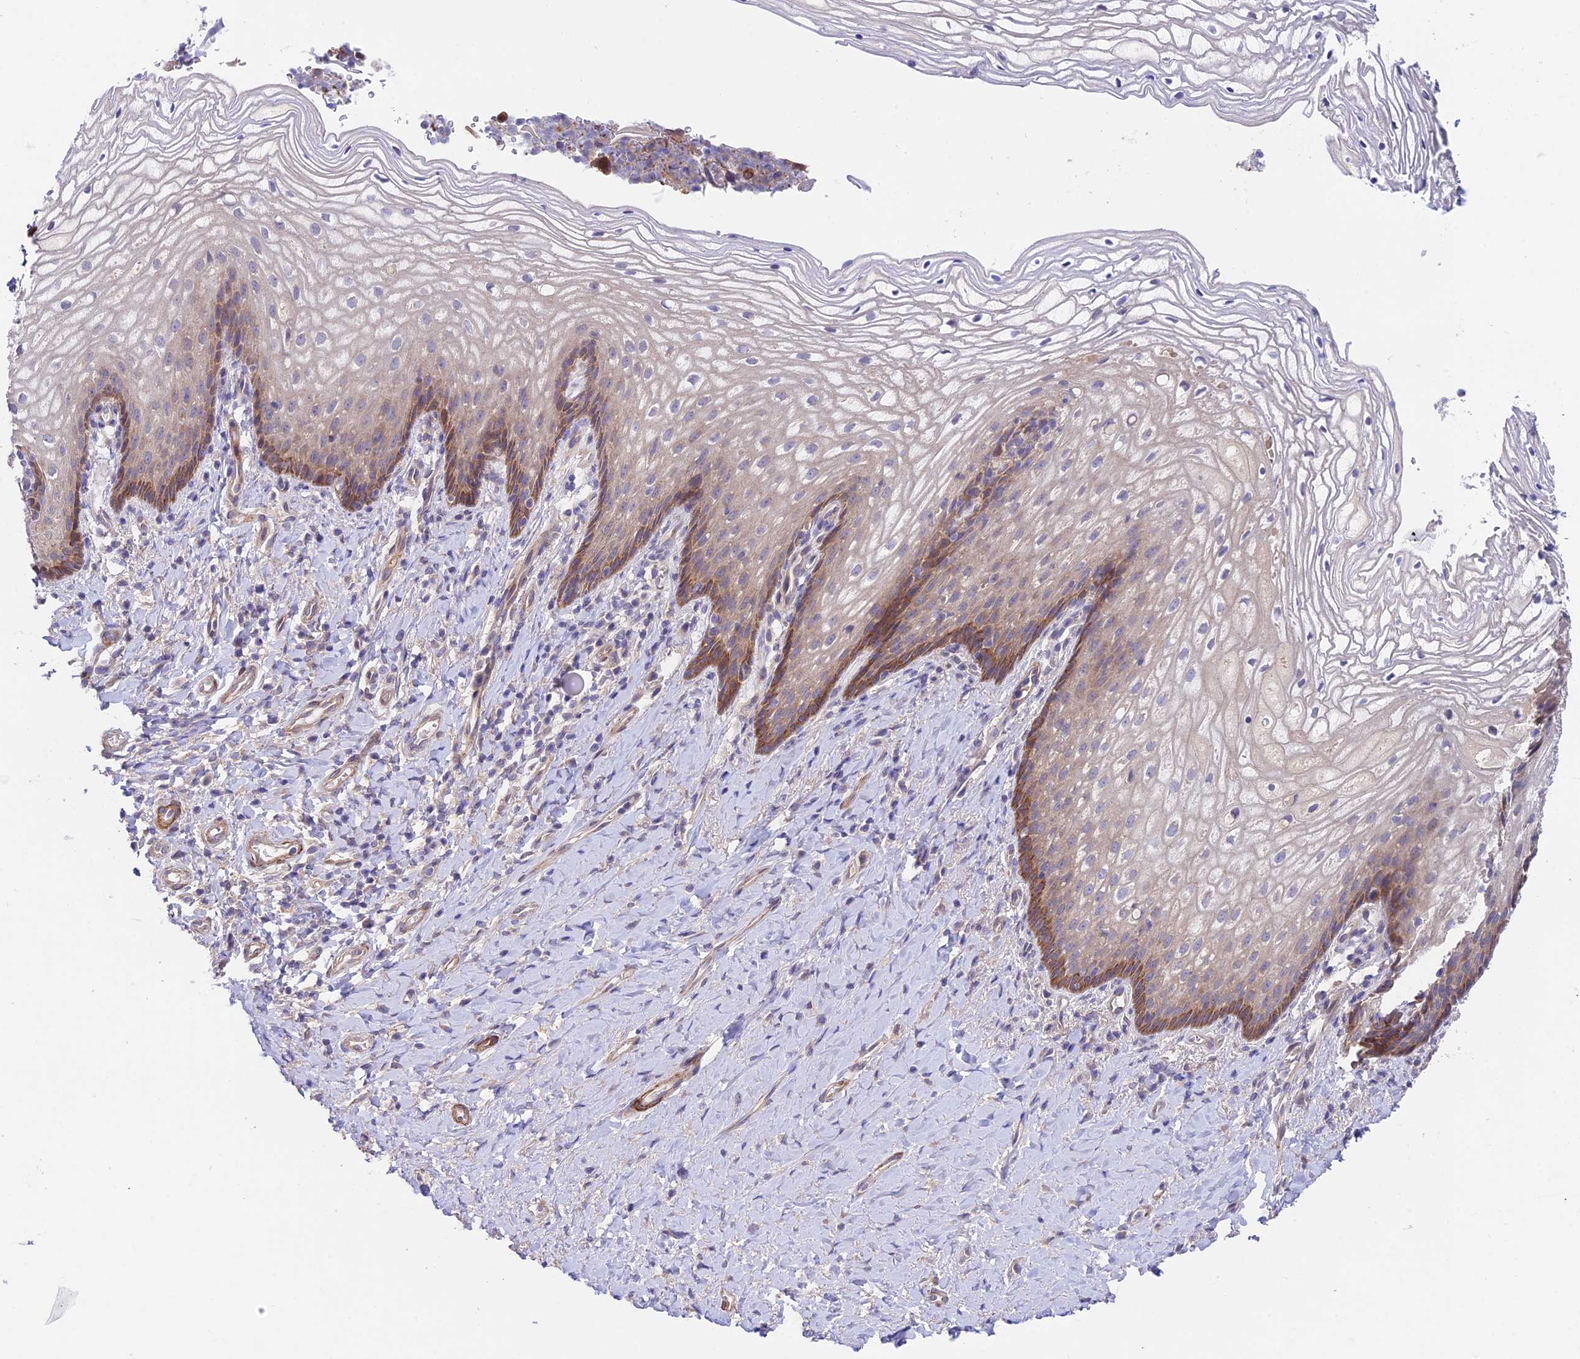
{"staining": {"intensity": "moderate", "quantity": "<25%", "location": "cytoplasmic/membranous"}, "tissue": "vagina", "cell_type": "Squamous epithelial cells", "image_type": "normal", "snomed": [{"axis": "morphology", "description": "Normal tissue, NOS"}, {"axis": "topography", "description": "Vagina"}], "caption": "An immunohistochemistry micrograph of benign tissue is shown. Protein staining in brown labels moderate cytoplasmic/membranous positivity in vagina within squamous epithelial cells.", "gene": "ANKRD50", "patient": {"sex": "female", "age": 60}}